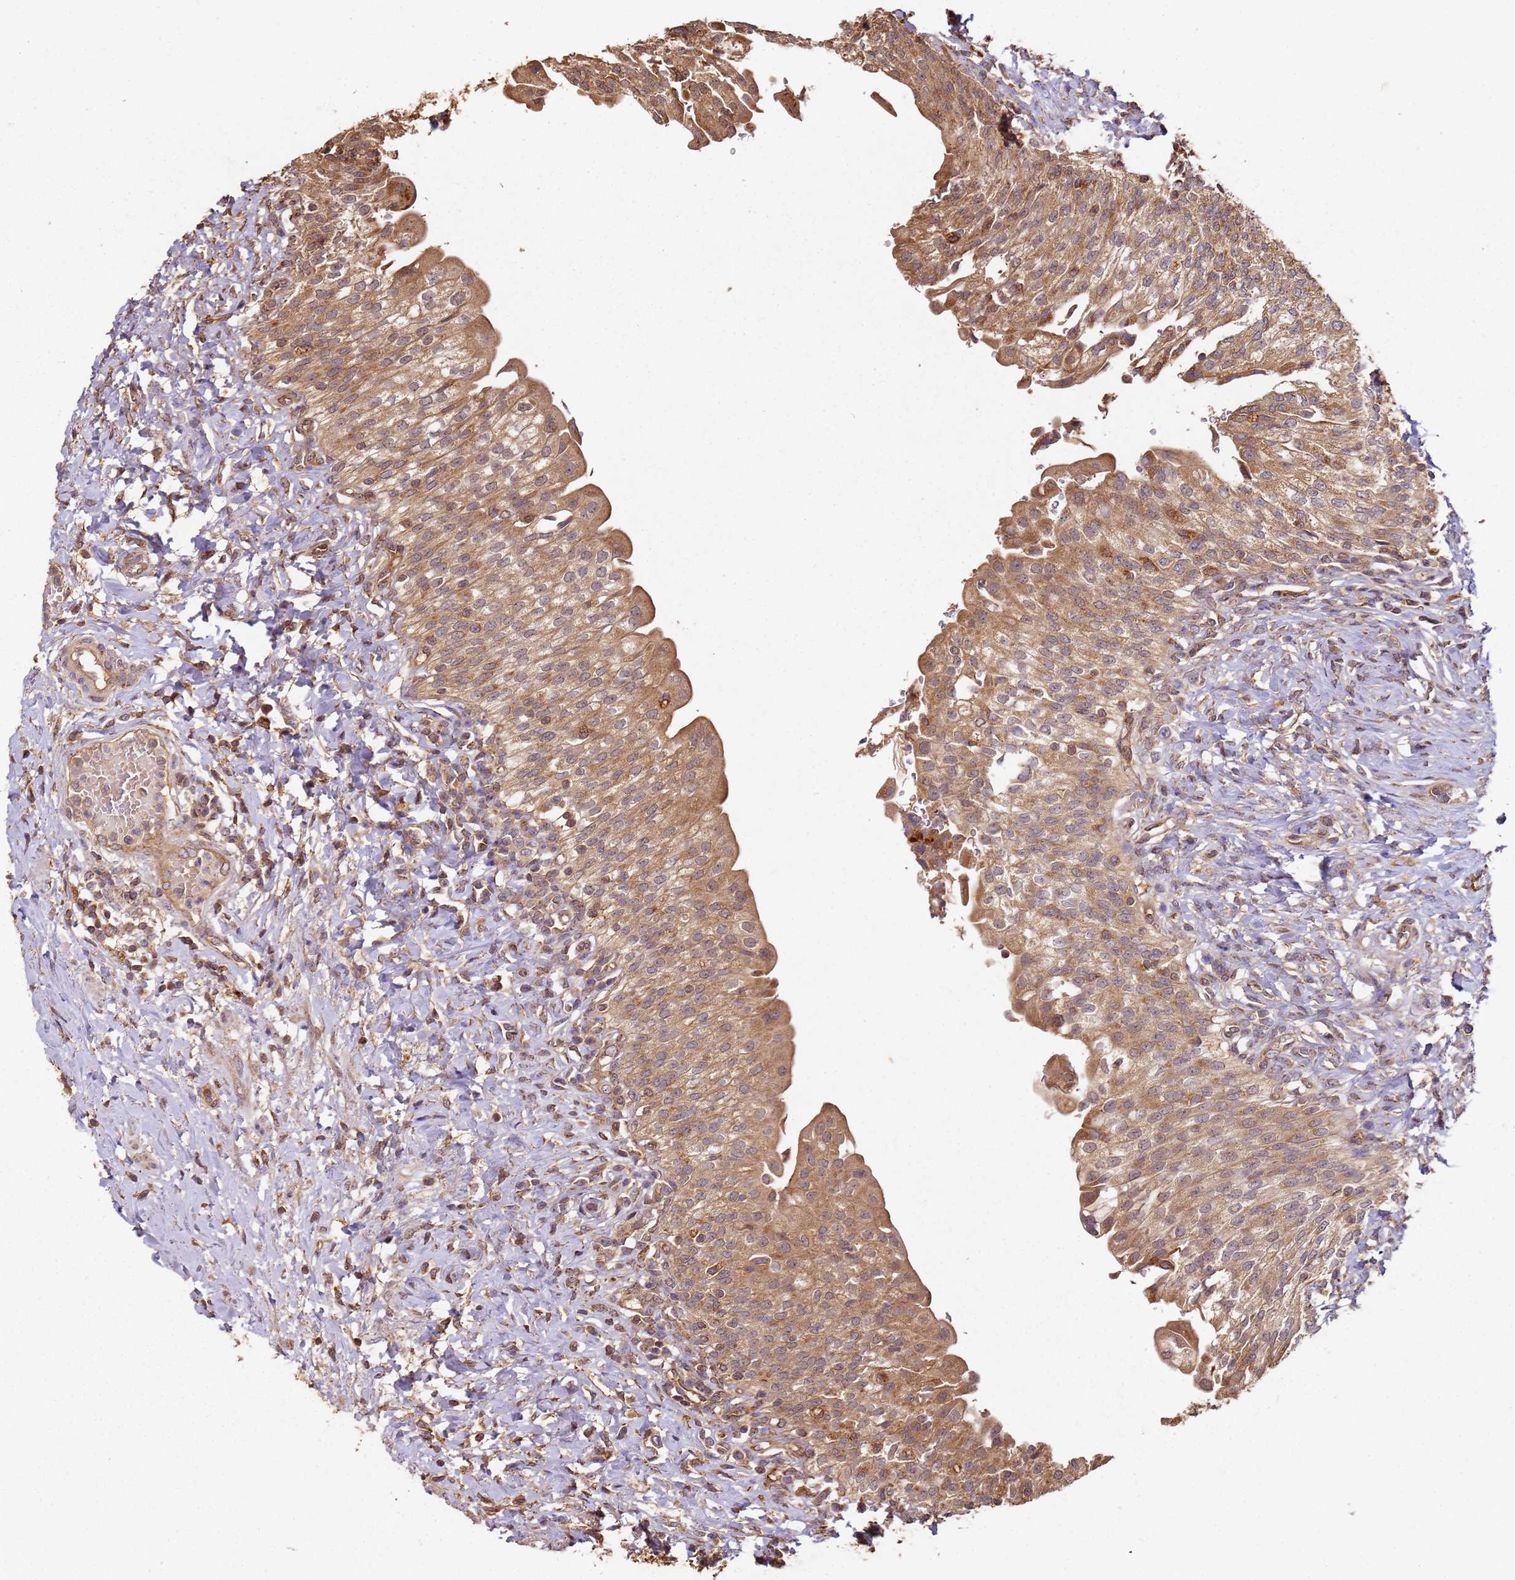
{"staining": {"intensity": "moderate", "quantity": ">75%", "location": "cytoplasmic/membranous"}, "tissue": "urinary bladder", "cell_type": "Urothelial cells", "image_type": "normal", "snomed": [{"axis": "morphology", "description": "Normal tissue, NOS"}, {"axis": "morphology", "description": "Inflammation, NOS"}, {"axis": "topography", "description": "Urinary bladder"}], "caption": "Protein staining demonstrates moderate cytoplasmic/membranous expression in approximately >75% of urothelial cells in normal urinary bladder. The protein is shown in brown color, while the nuclei are stained blue.", "gene": "SCGB2B2", "patient": {"sex": "male", "age": 64}}